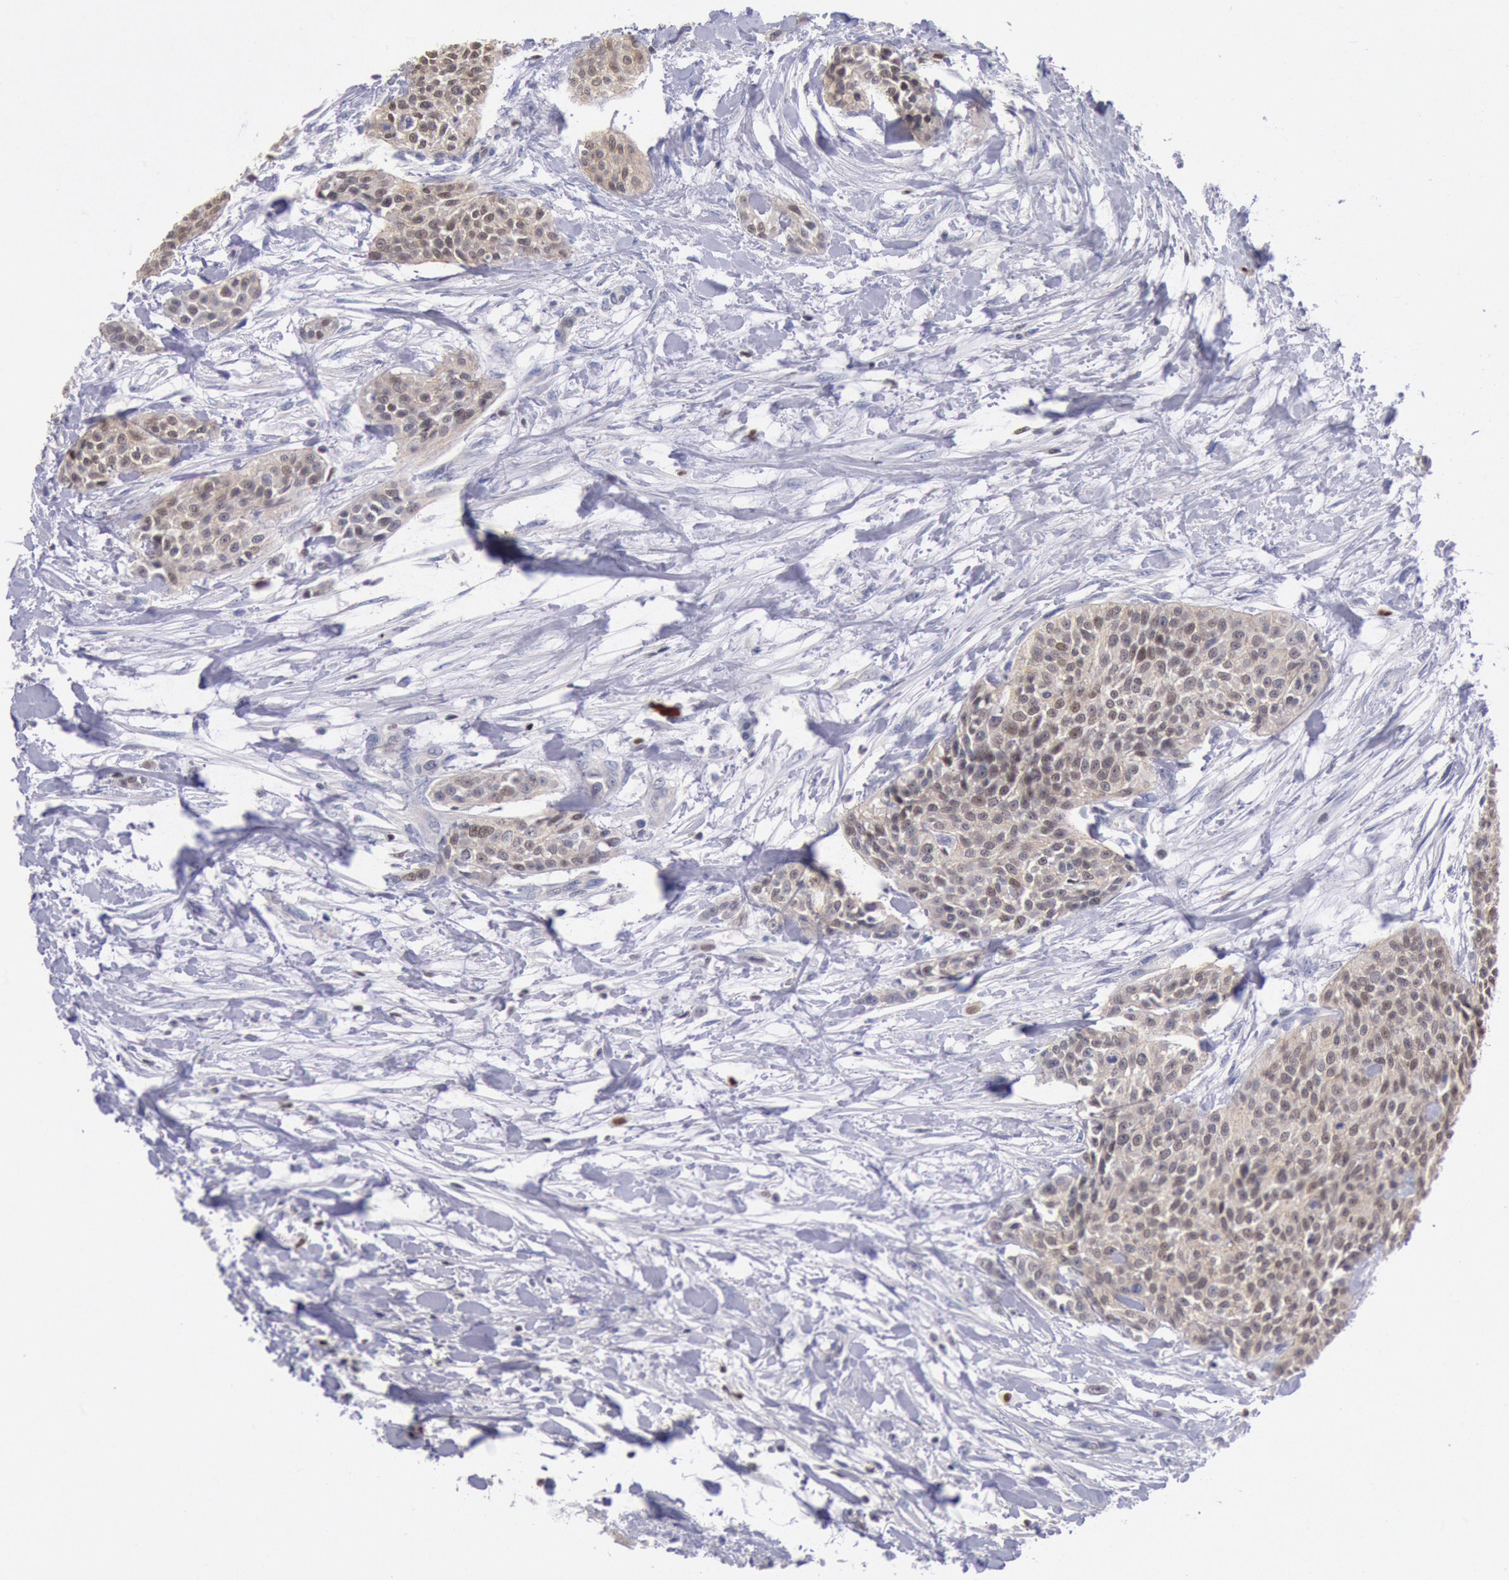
{"staining": {"intensity": "weak", "quantity": ">75%", "location": "cytoplasmic/membranous"}, "tissue": "urothelial cancer", "cell_type": "Tumor cells", "image_type": "cancer", "snomed": [{"axis": "morphology", "description": "Urothelial carcinoma, High grade"}, {"axis": "topography", "description": "Urinary bladder"}], "caption": "Urothelial carcinoma (high-grade) stained with immunohistochemistry (IHC) reveals weak cytoplasmic/membranous expression in approximately >75% of tumor cells.", "gene": "RPS6KA5", "patient": {"sex": "male", "age": 56}}